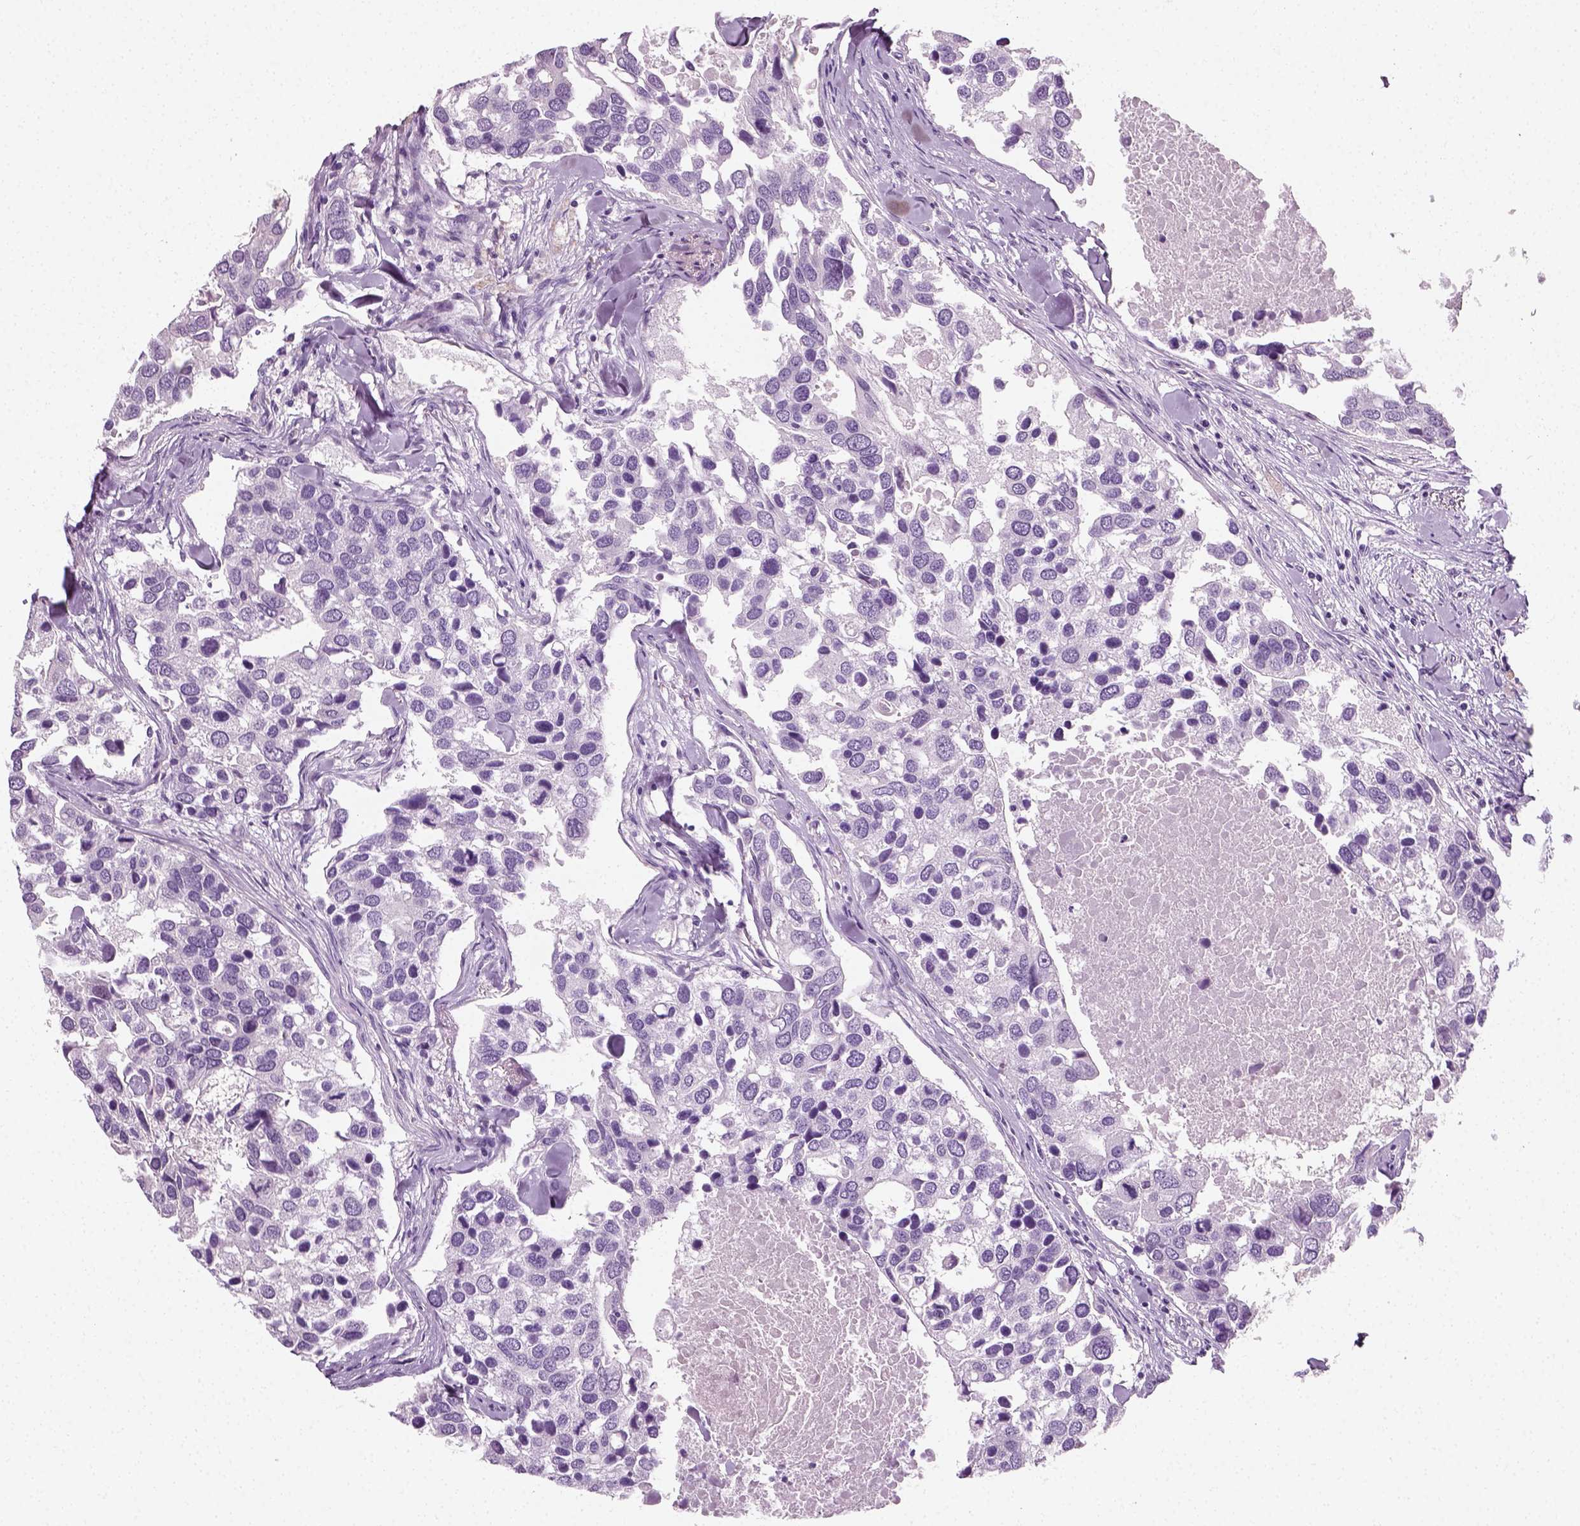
{"staining": {"intensity": "negative", "quantity": "none", "location": "none"}, "tissue": "breast cancer", "cell_type": "Tumor cells", "image_type": "cancer", "snomed": [{"axis": "morphology", "description": "Duct carcinoma"}, {"axis": "topography", "description": "Breast"}], "caption": "Protein analysis of infiltrating ductal carcinoma (breast) reveals no significant expression in tumor cells. The staining is performed using DAB (3,3'-diaminobenzidine) brown chromogen with nuclei counter-stained in using hematoxylin.", "gene": "SPATA31E1", "patient": {"sex": "female", "age": 83}}